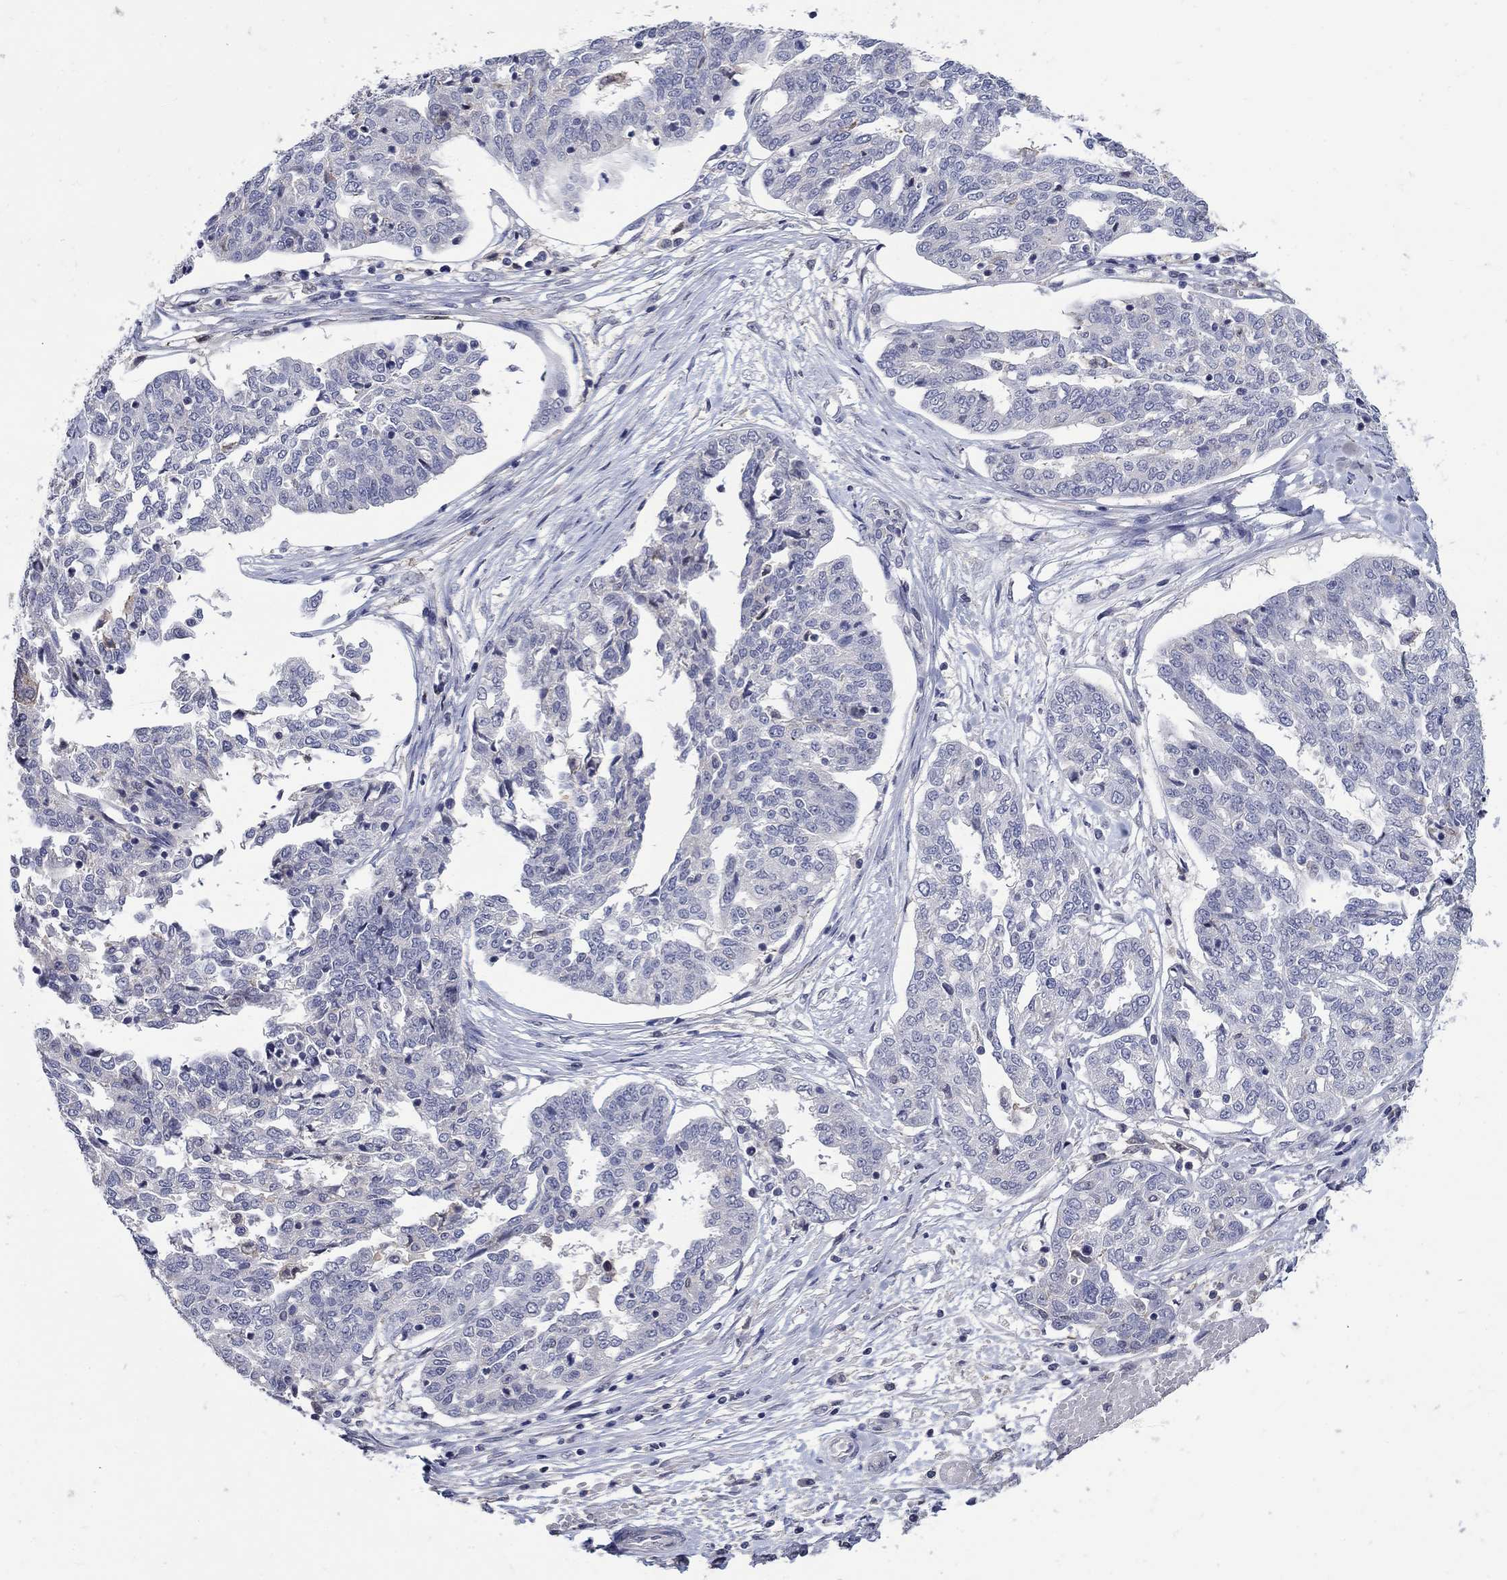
{"staining": {"intensity": "negative", "quantity": "none", "location": "none"}, "tissue": "ovarian cancer", "cell_type": "Tumor cells", "image_type": "cancer", "snomed": [{"axis": "morphology", "description": "Cystadenocarcinoma, serous, NOS"}, {"axis": "topography", "description": "Ovary"}], "caption": "Tumor cells are negative for brown protein staining in ovarian serous cystadenocarcinoma. (Brightfield microscopy of DAB immunohistochemistry (IHC) at high magnification).", "gene": "CETN1", "patient": {"sex": "female", "age": 67}}